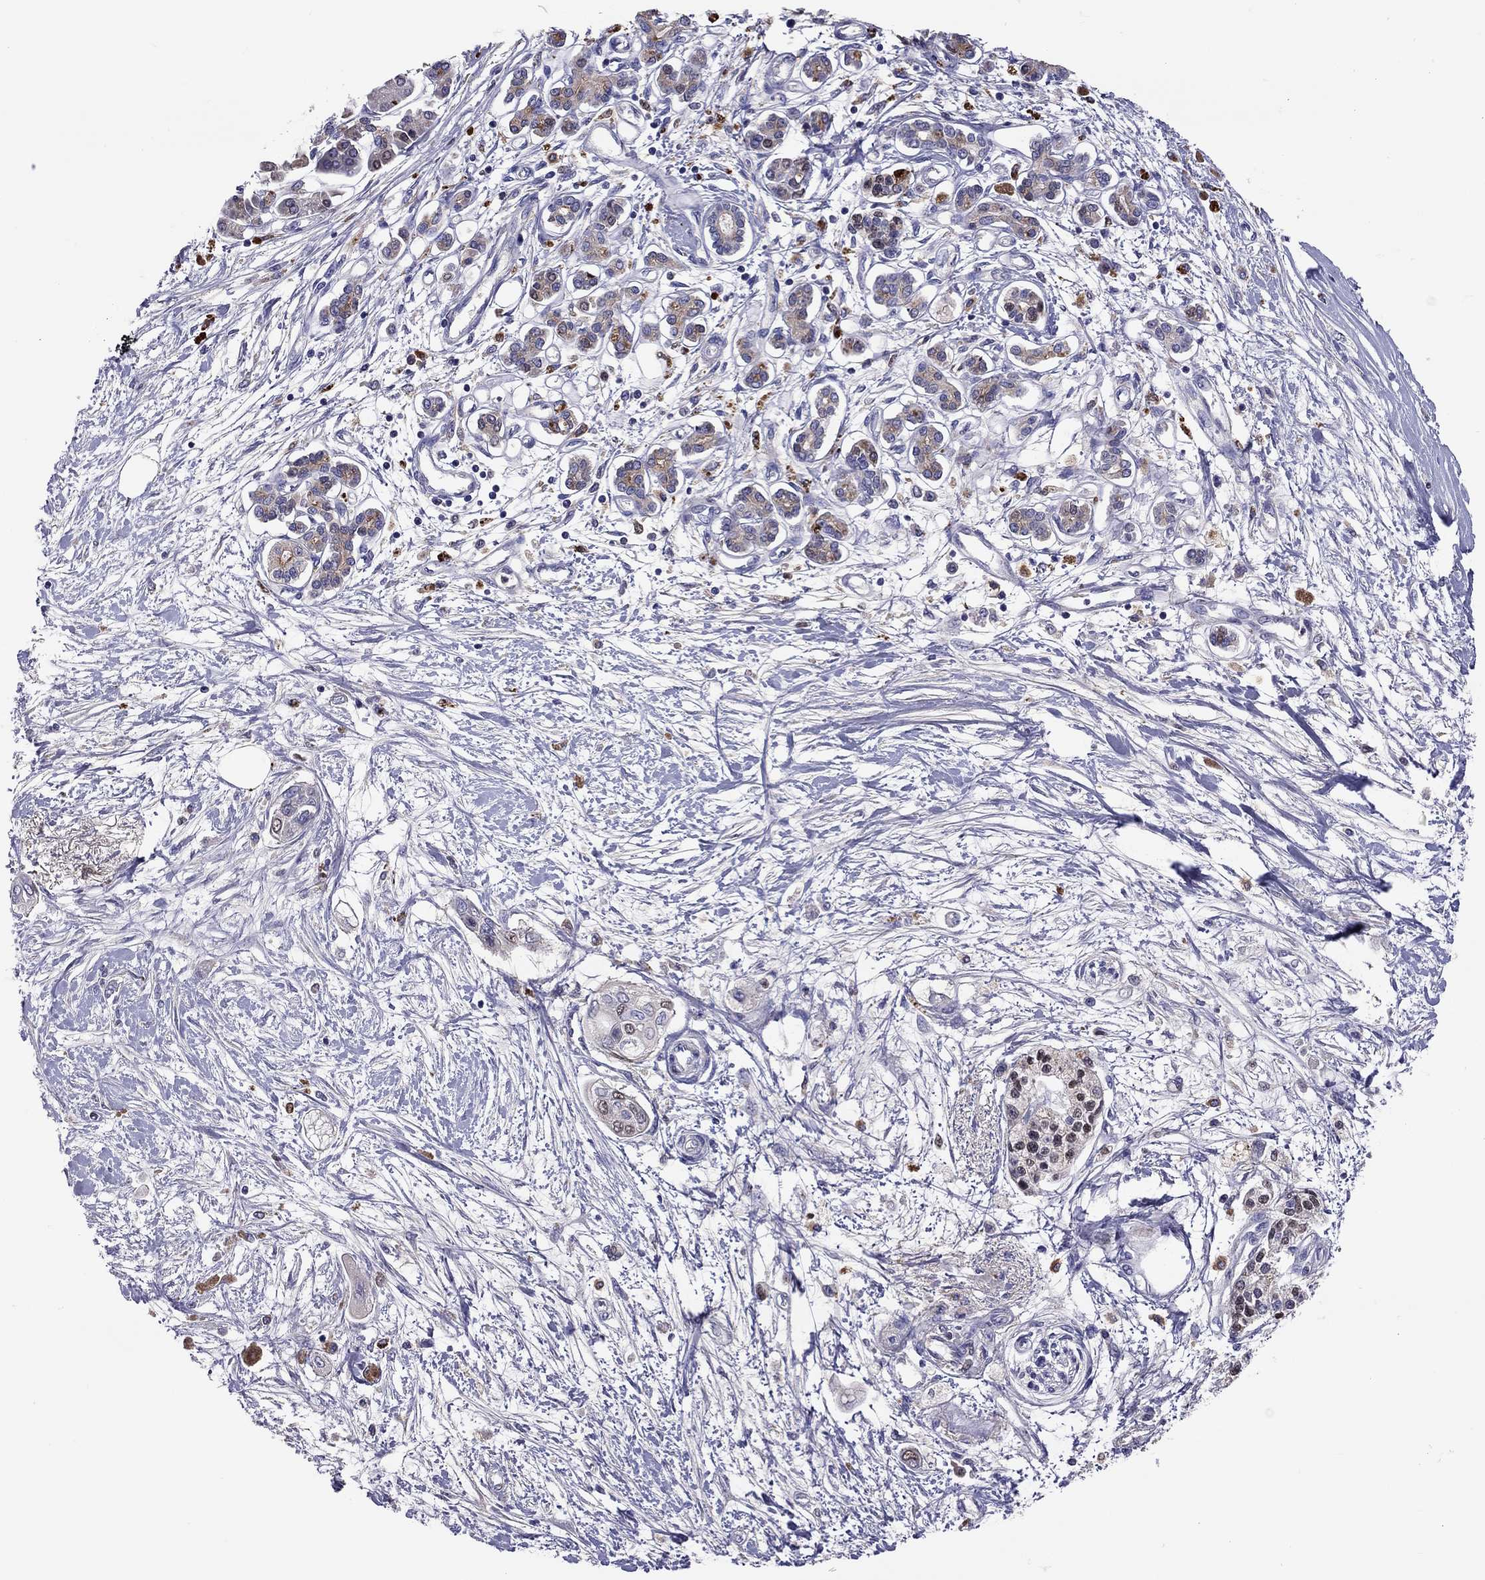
{"staining": {"intensity": "moderate", "quantity": "<25%", "location": "cytoplasmic/membranous"}, "tissue": "pancreatic cancer", "cell_type": "Tumor cells", "image_type": "cancer", "snomed": [{"axis": "morphology", "description": "Adenocarcinoma, NOS"}, {"axis": "topography", "description": "Pancreas"}], "caption": "An image of human adenocarcinoma (pancreatic) stained for a protein displays moderate cytoplasmic/membranous brown staining in tumor cells. Using DAB (brown) and hematoxylin (blue) stains, captured at high magnification using brightfield microscopy.", "gene": "SERPINA3", "patient": {"sex": "female", "age": 77}}